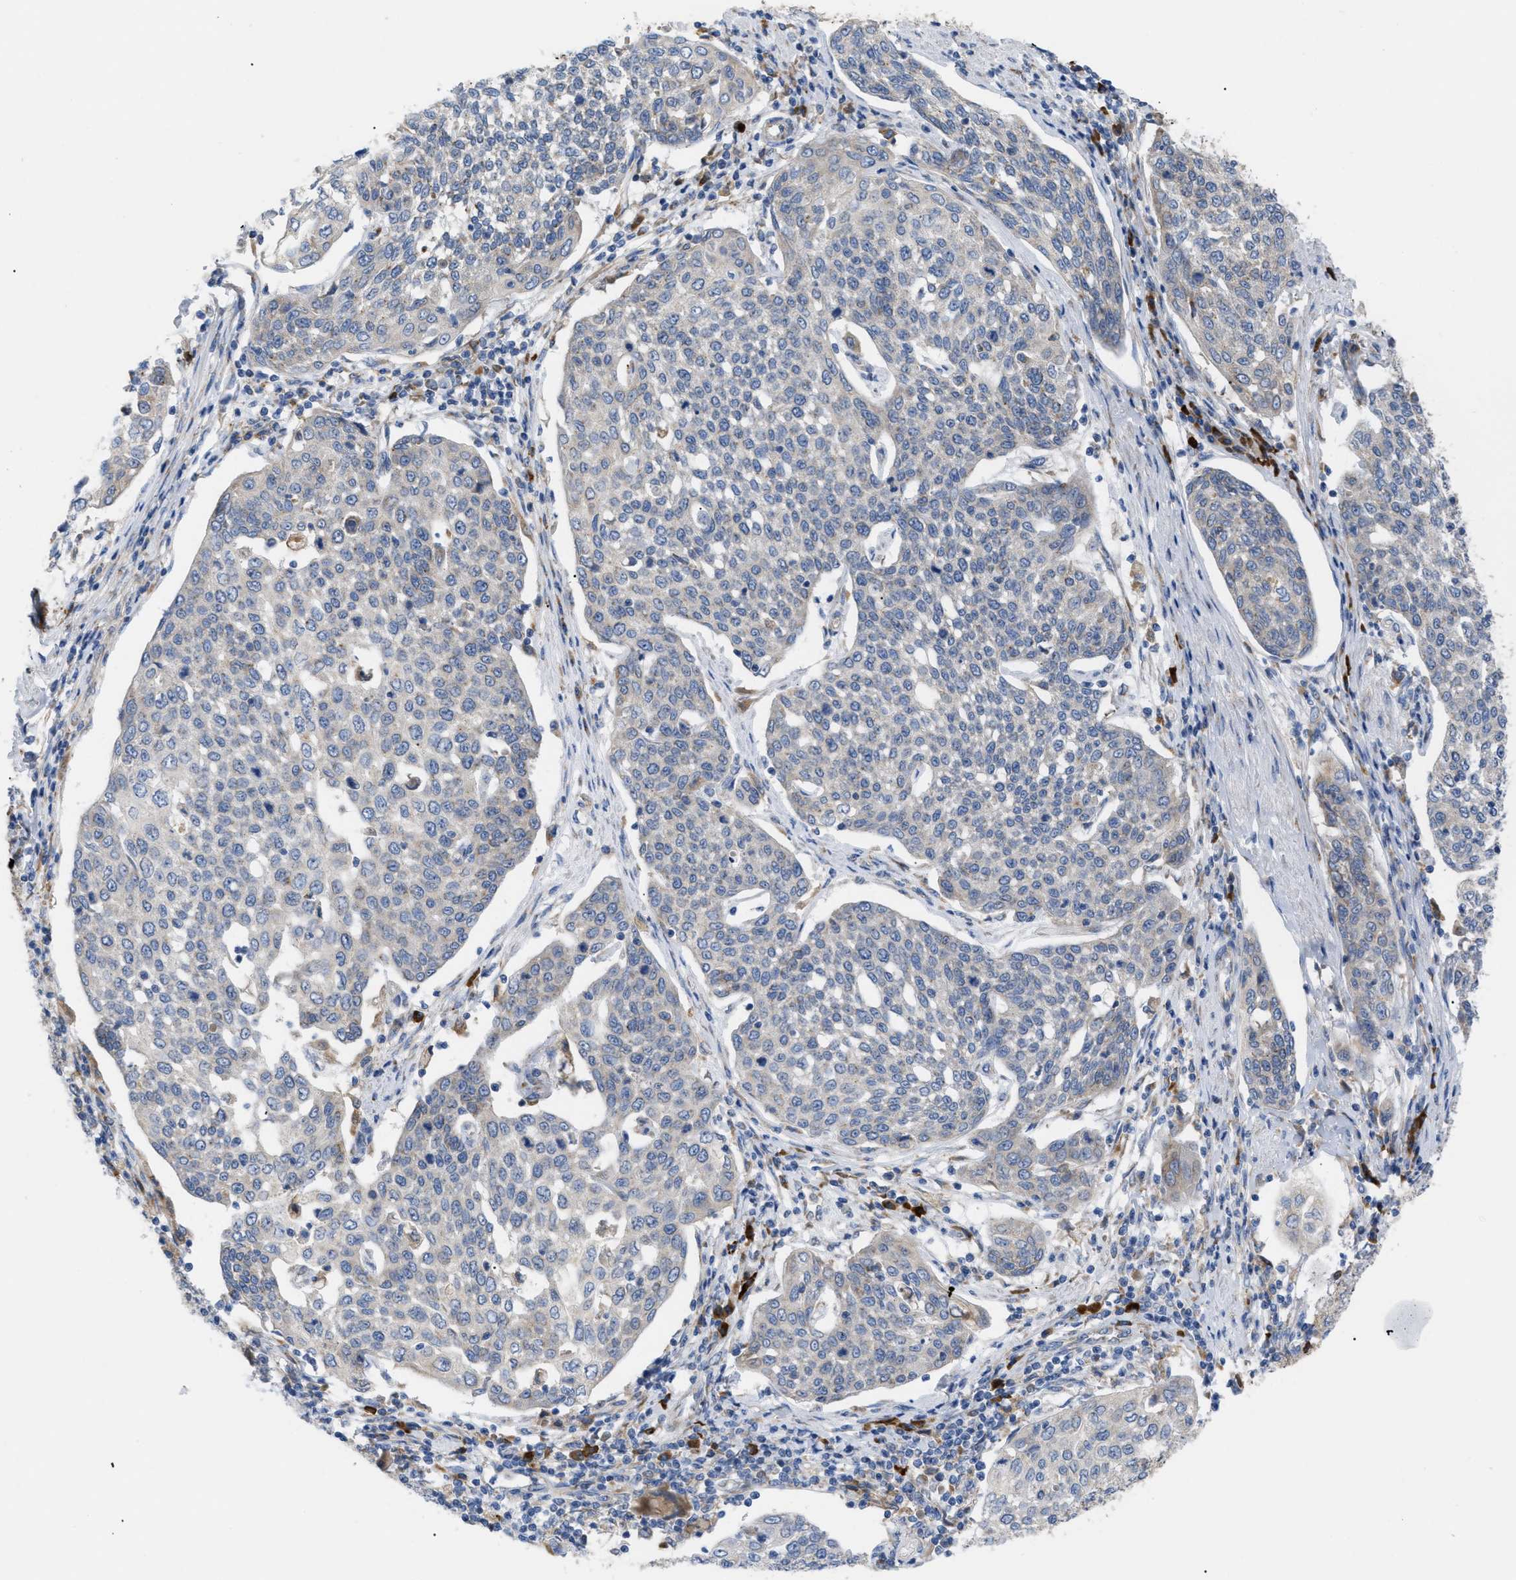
{"staining": {"intensity": "weak", "quantity": "<25%", "location": "cytoplasmic/membranous"}, "tissue": "cervical cancer", "cell_type": "Tumor cells", "image_type": "cancer", "snomed": [{"axis": "morphology", "description": "Squamous cell carcinoma, NOS"}, {"axis": "topography", "description": "Cervix"}], "caption": "The image demonstrates no staining of tumor cells in cervical cancer. The staining is performed using DAB brown chromogen with nuclei counter-stained in using hematoxylin.", "gene": "SLC50A1", "patient": {"sex": "female", "age": 34}}